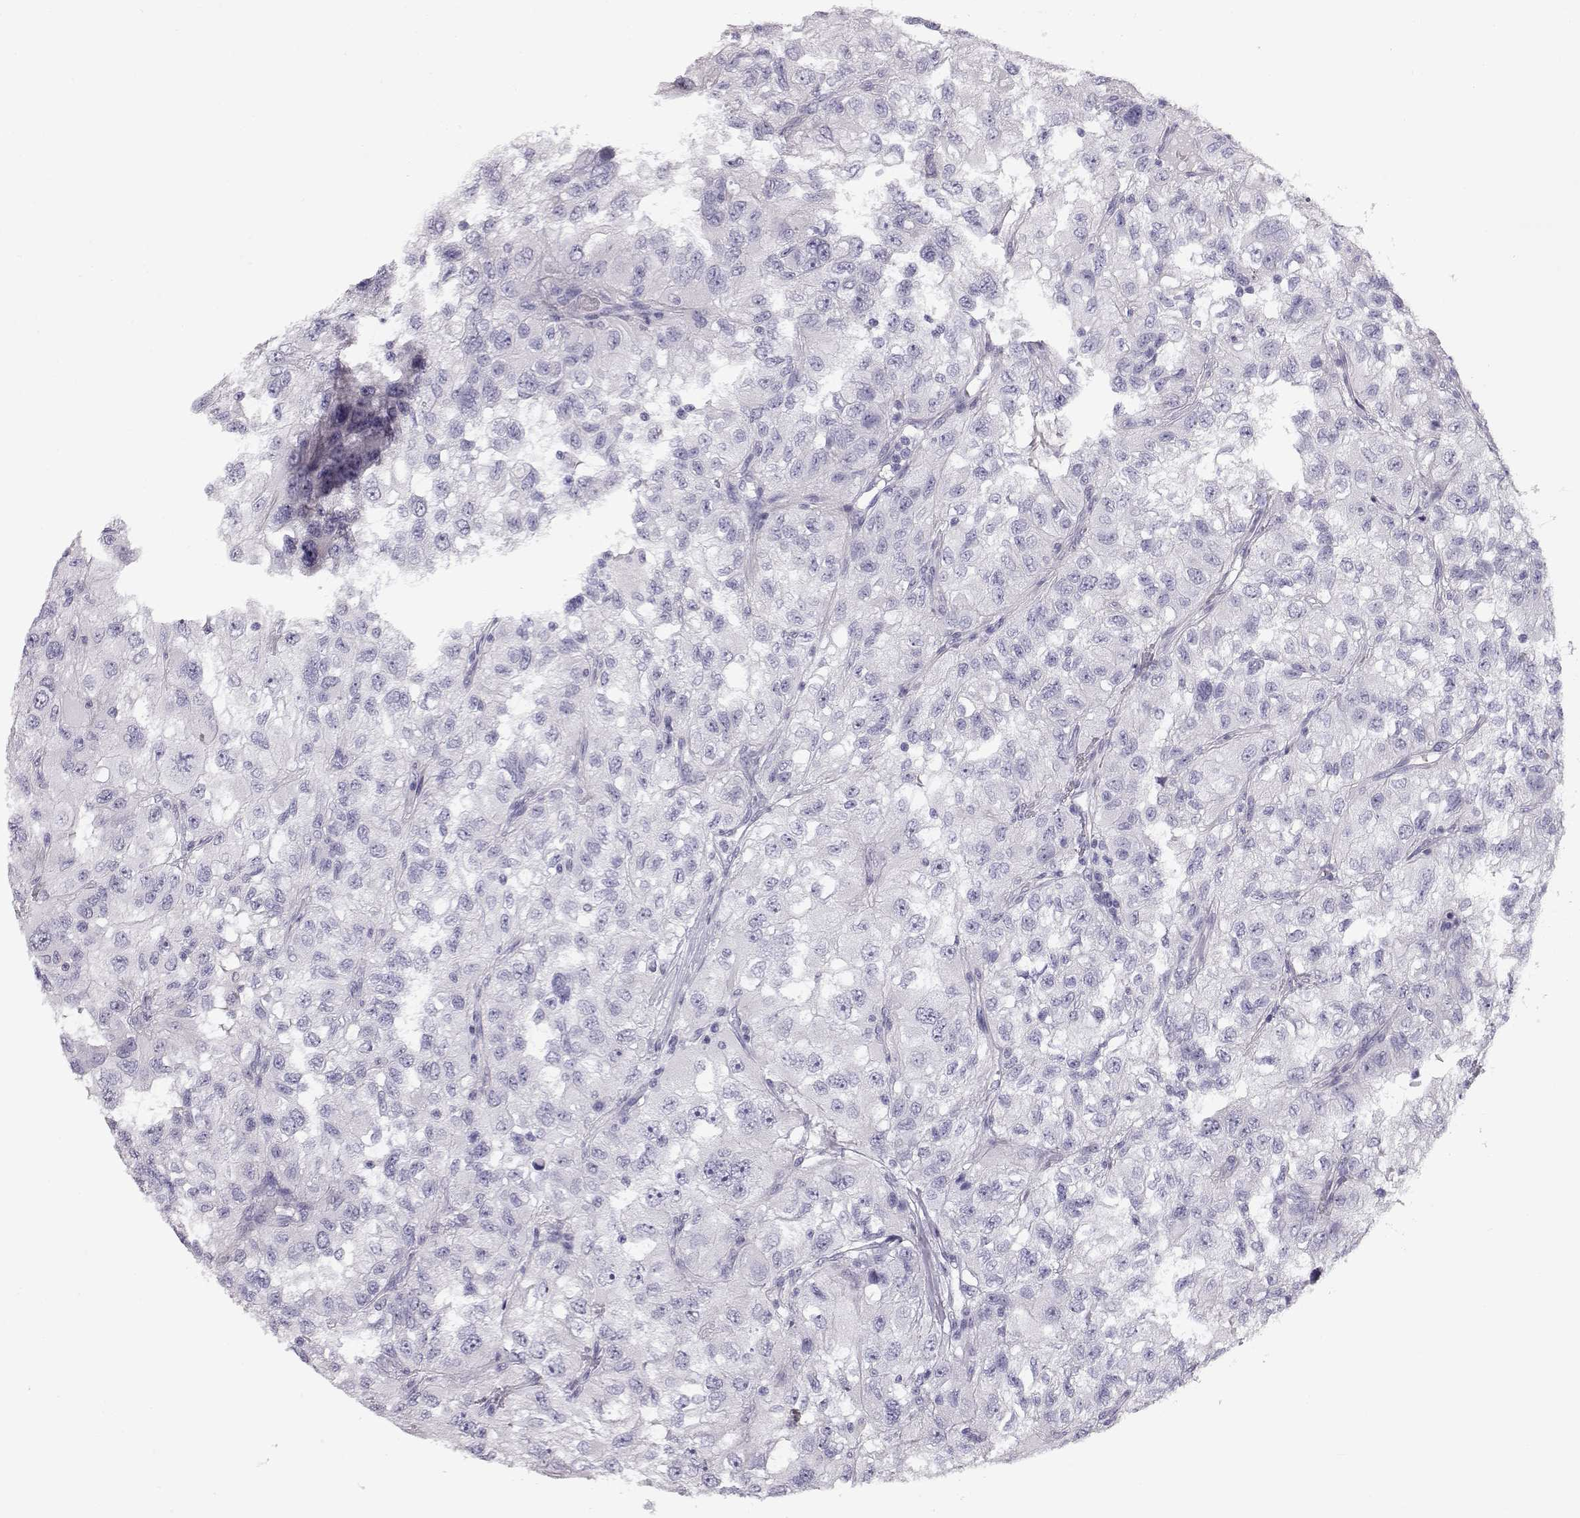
{"staining": {"intensity": "negative", "quantity": "none", "location": "none"}, "tissue": "renal cancer", "cell_type": "Tumor cells", "image_type": "cancer", "snomed": [{"axis": "morphology", "description": "Adenocarcinoma, NOS"}, {"axis": "topography", "description": "Kidney"}], "caption": "This is an immunohistochemistry histopathology image of human renal cancer. There is no staining in tumor cells.", "gene": "SLITRK3", "patient": {"sex": "male", "age": 64}}